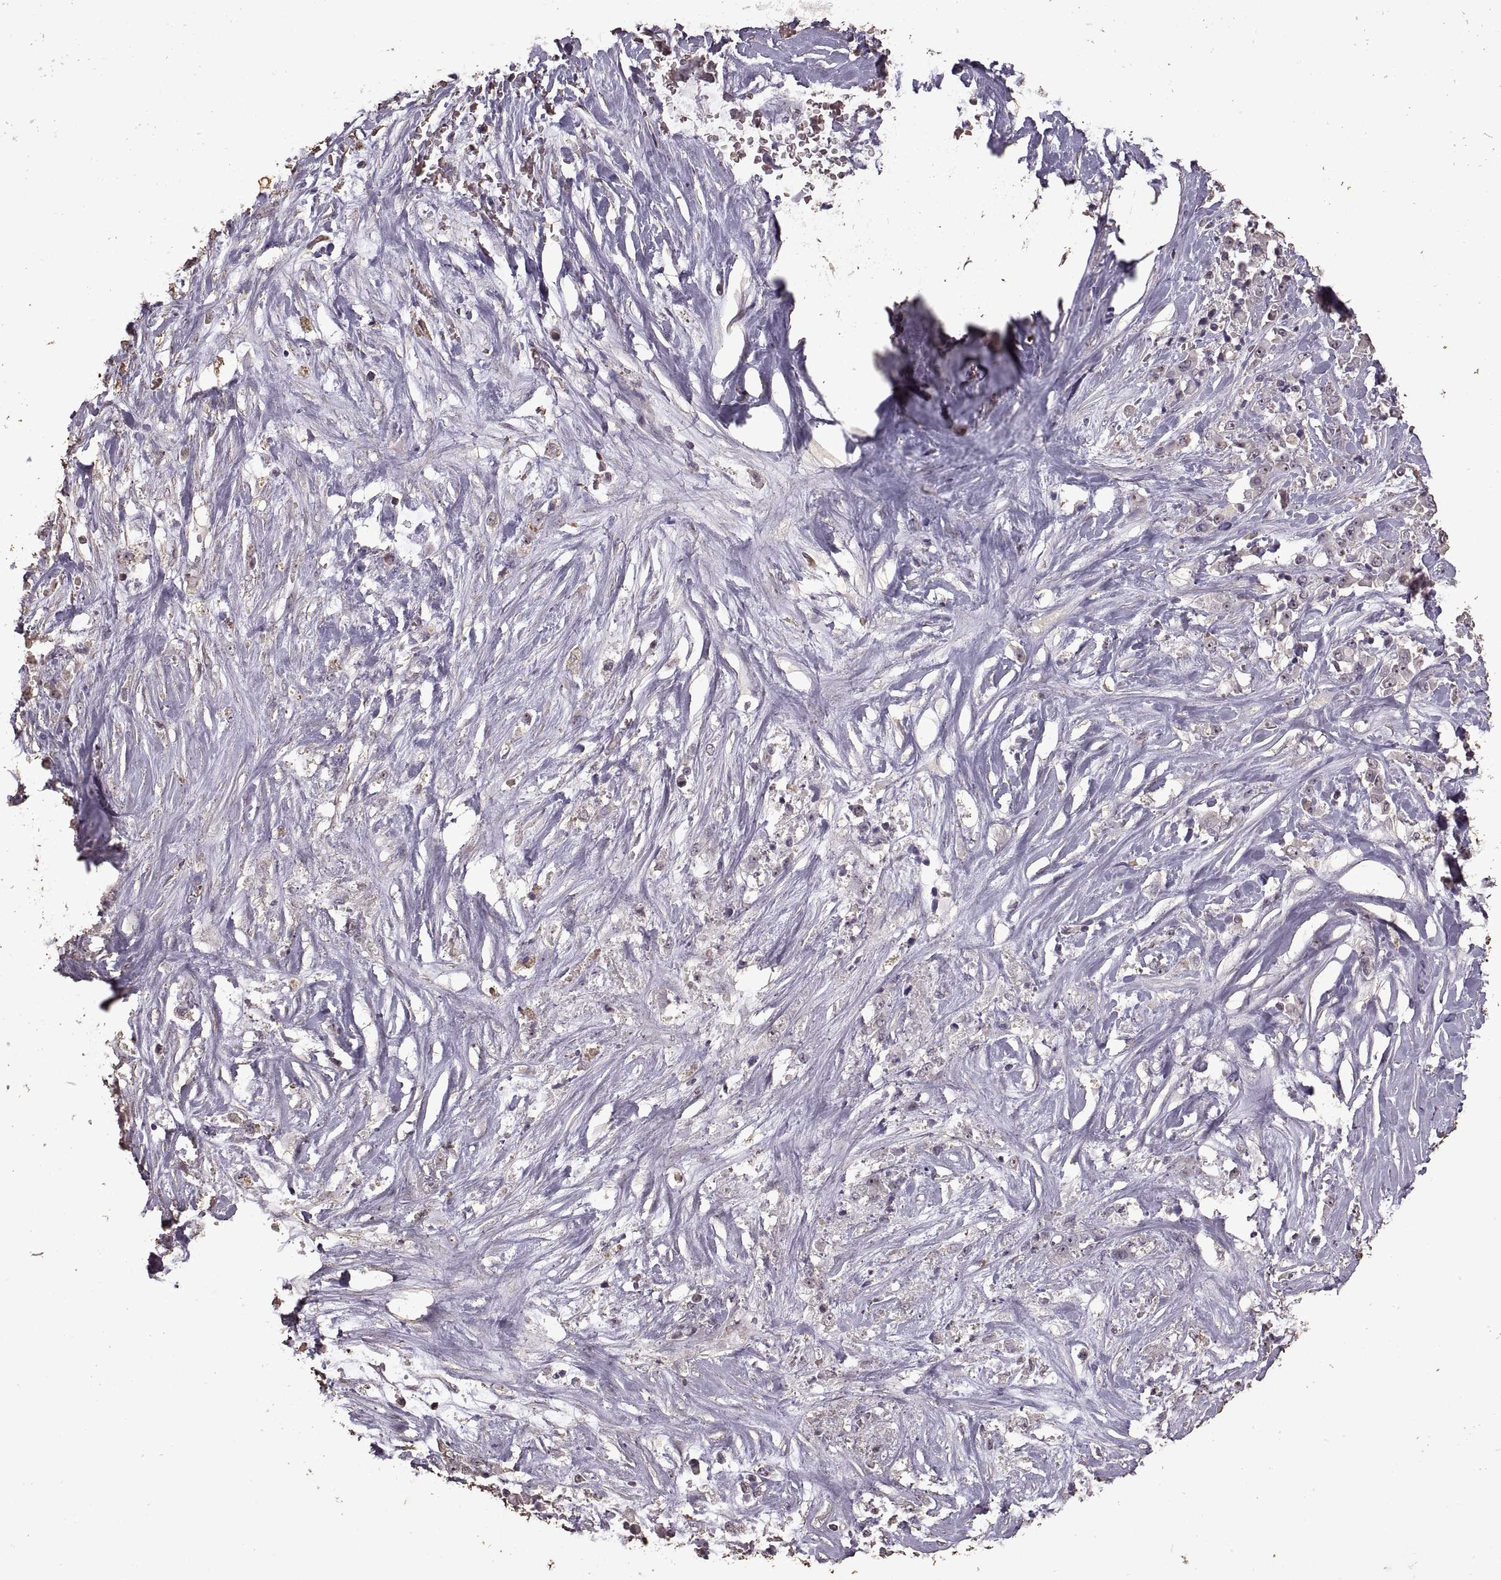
{"staining": {"intensity": "strong", "quantity": "25%-75%", "location": "nuclear"}, "tissue": "stomach cancer", "cell_type": "Tumor cells", "image_type": "cancer", "snomed": [{"axis": "morphology", "description": "Adenocarcinoma, NOS"}, {"axis": "topography", "description": "Stomach"}], "caption": "Immunohistochemistry (IHC) (DAB) staining of human adenocarcinoma (stomach) displays strong nuclear protein positivity in about 25%-75% of tumor cells. (brown staining indicates protein expression, while blue staining denotes nuclei).", "gene": "SINHCAF", "patient": {"sex": "female", "age": 76}}